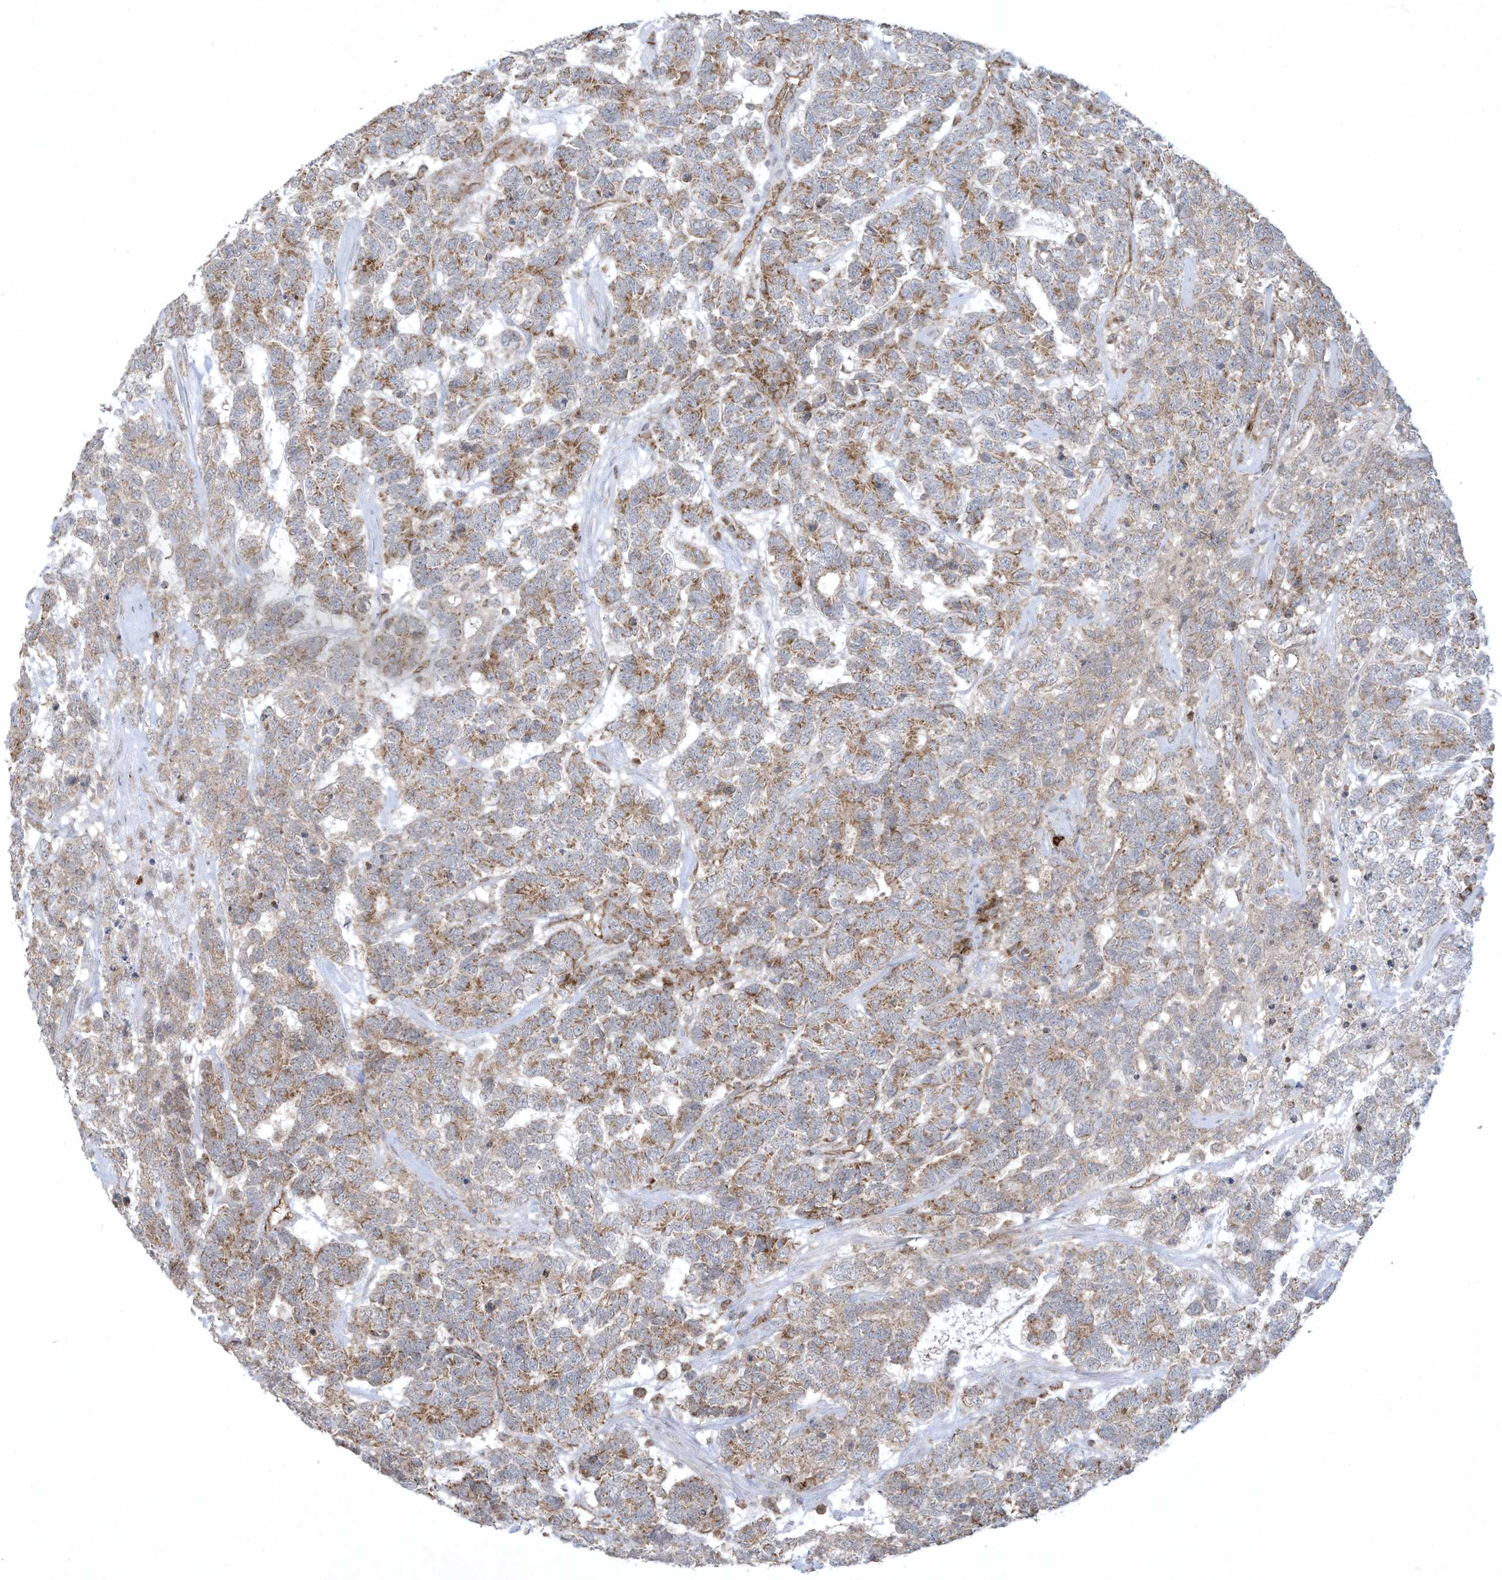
{"staining": {"intensity": "moderate", "quantity": ">75%", "location": "cytoplasmic/membranous"}, "tissue": "testis cancer", "cell_type": "Tumor cells", "image_type": "cancer", "snomed": [{"axis": "morphology", "description": "Carcinoma, Embryonal, NOS"}, {"axis": "topography", "description": "Testis"}], "caption": "This is an image of IHC staining of testis cancer (embryonal carcinoma), which shows moderate expression in the cytoplasmic/membranous of tumor cells.", "gene": "CHRNA4", "patient": {"sex": "male", "age": 26}}